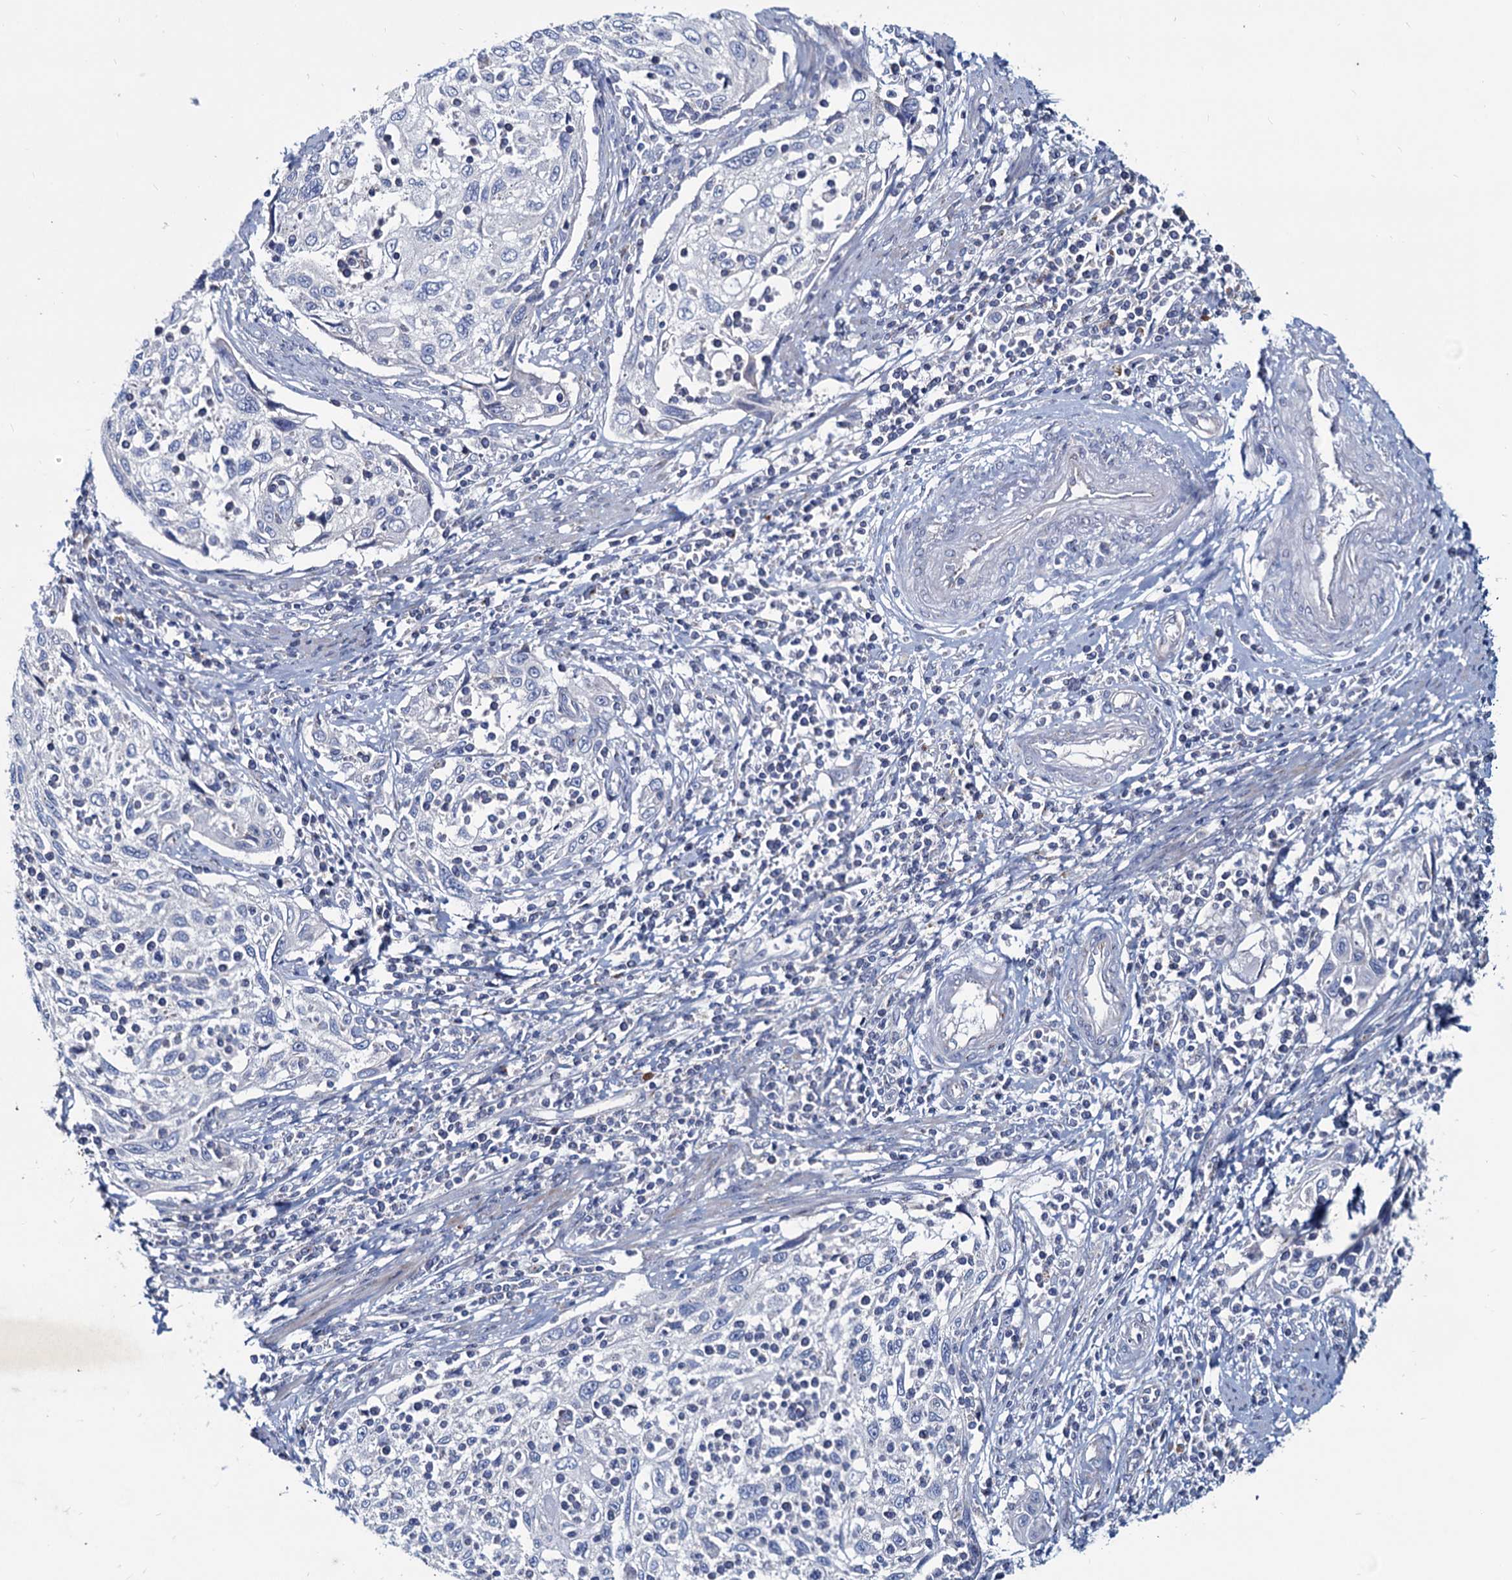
{"staining": {"intensity": "negative", "quantity": "none", "location": "none"}, "tissue": "cervical cancer", "cell_type": "Tumor cells", "image_type": "cancer", "snomed": [{"axis": "morphology", "description": "Squamous cell carcinoma, NOS"}, {"axis": "topography", "description": "Cervix"}], "caption": "Immunohistochemistry micrograph of neoplastic tissue: human squamous cell carcinoma (cervical) stained with DAB demonstrates no significant protein expression in tumor cells.", "gene": "AGBL4", "patient": {"sex": "female", "age": 70}}